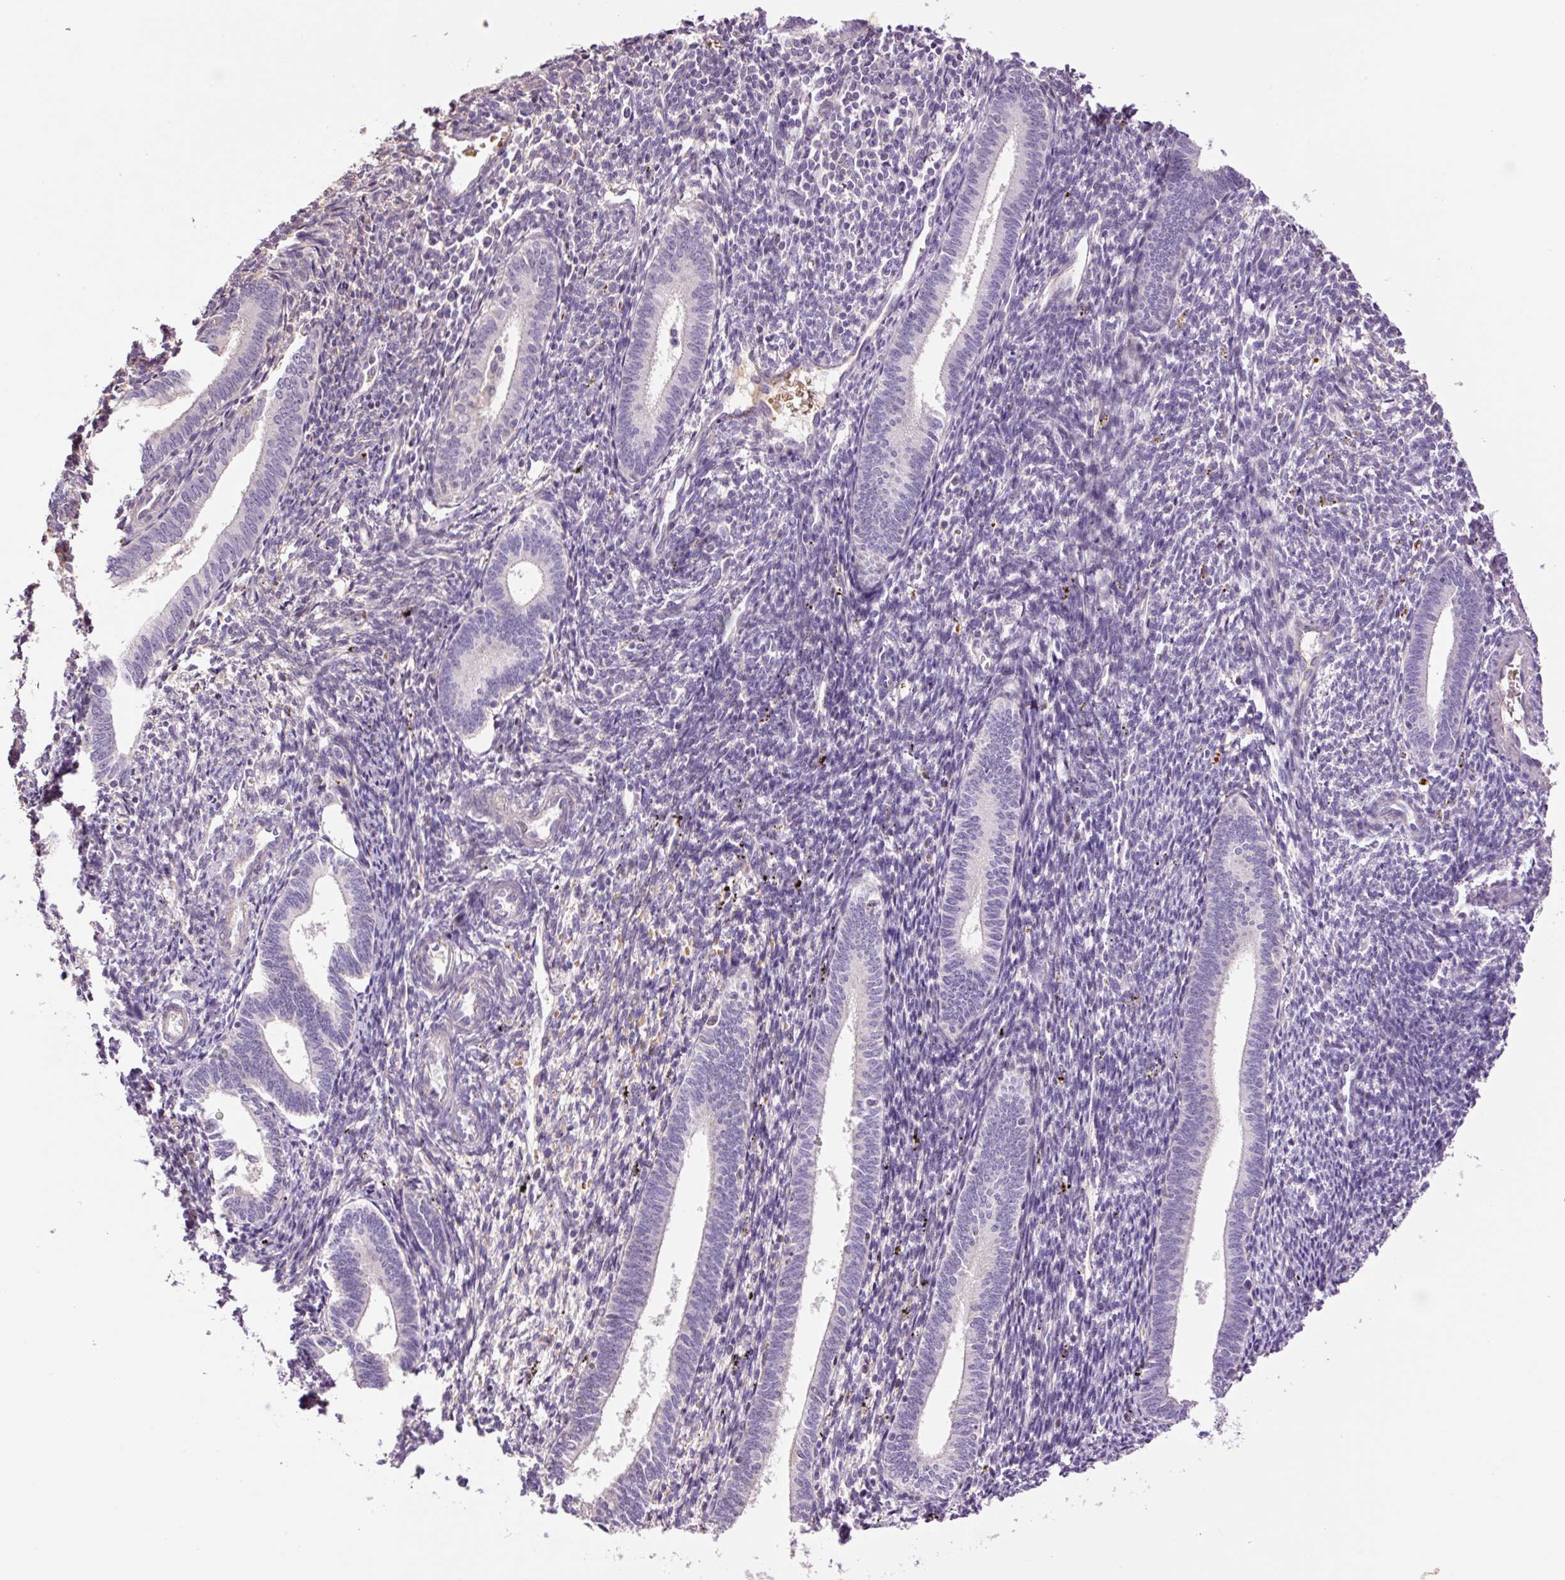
{"staining": {"intensity": "weak", "quantity": "<25%", "location": "cytoplasmic/membranous"}, "tissue": "endometrium", "cell_type": "Cells in endometrial stroma", "image_type": "normal", "snomed": [{"axis": "morphology", "description": "Normal tissue, NOS"}, {"axis": "topography", "description": "Endometrium"}], "caption": "Immunohistochemistry histopathology image of unremarkable endometrium: endometrium stained with DAB (3,3'-diaminobenzidine) shows no significant protein staining in cells in endometrial stroma. (DAB (3,3'-diaminobenzidine) IHC with hematoxylin counter stain).", "gene": "TMEM235", "patient": {"sex": "female", "age": 41}}